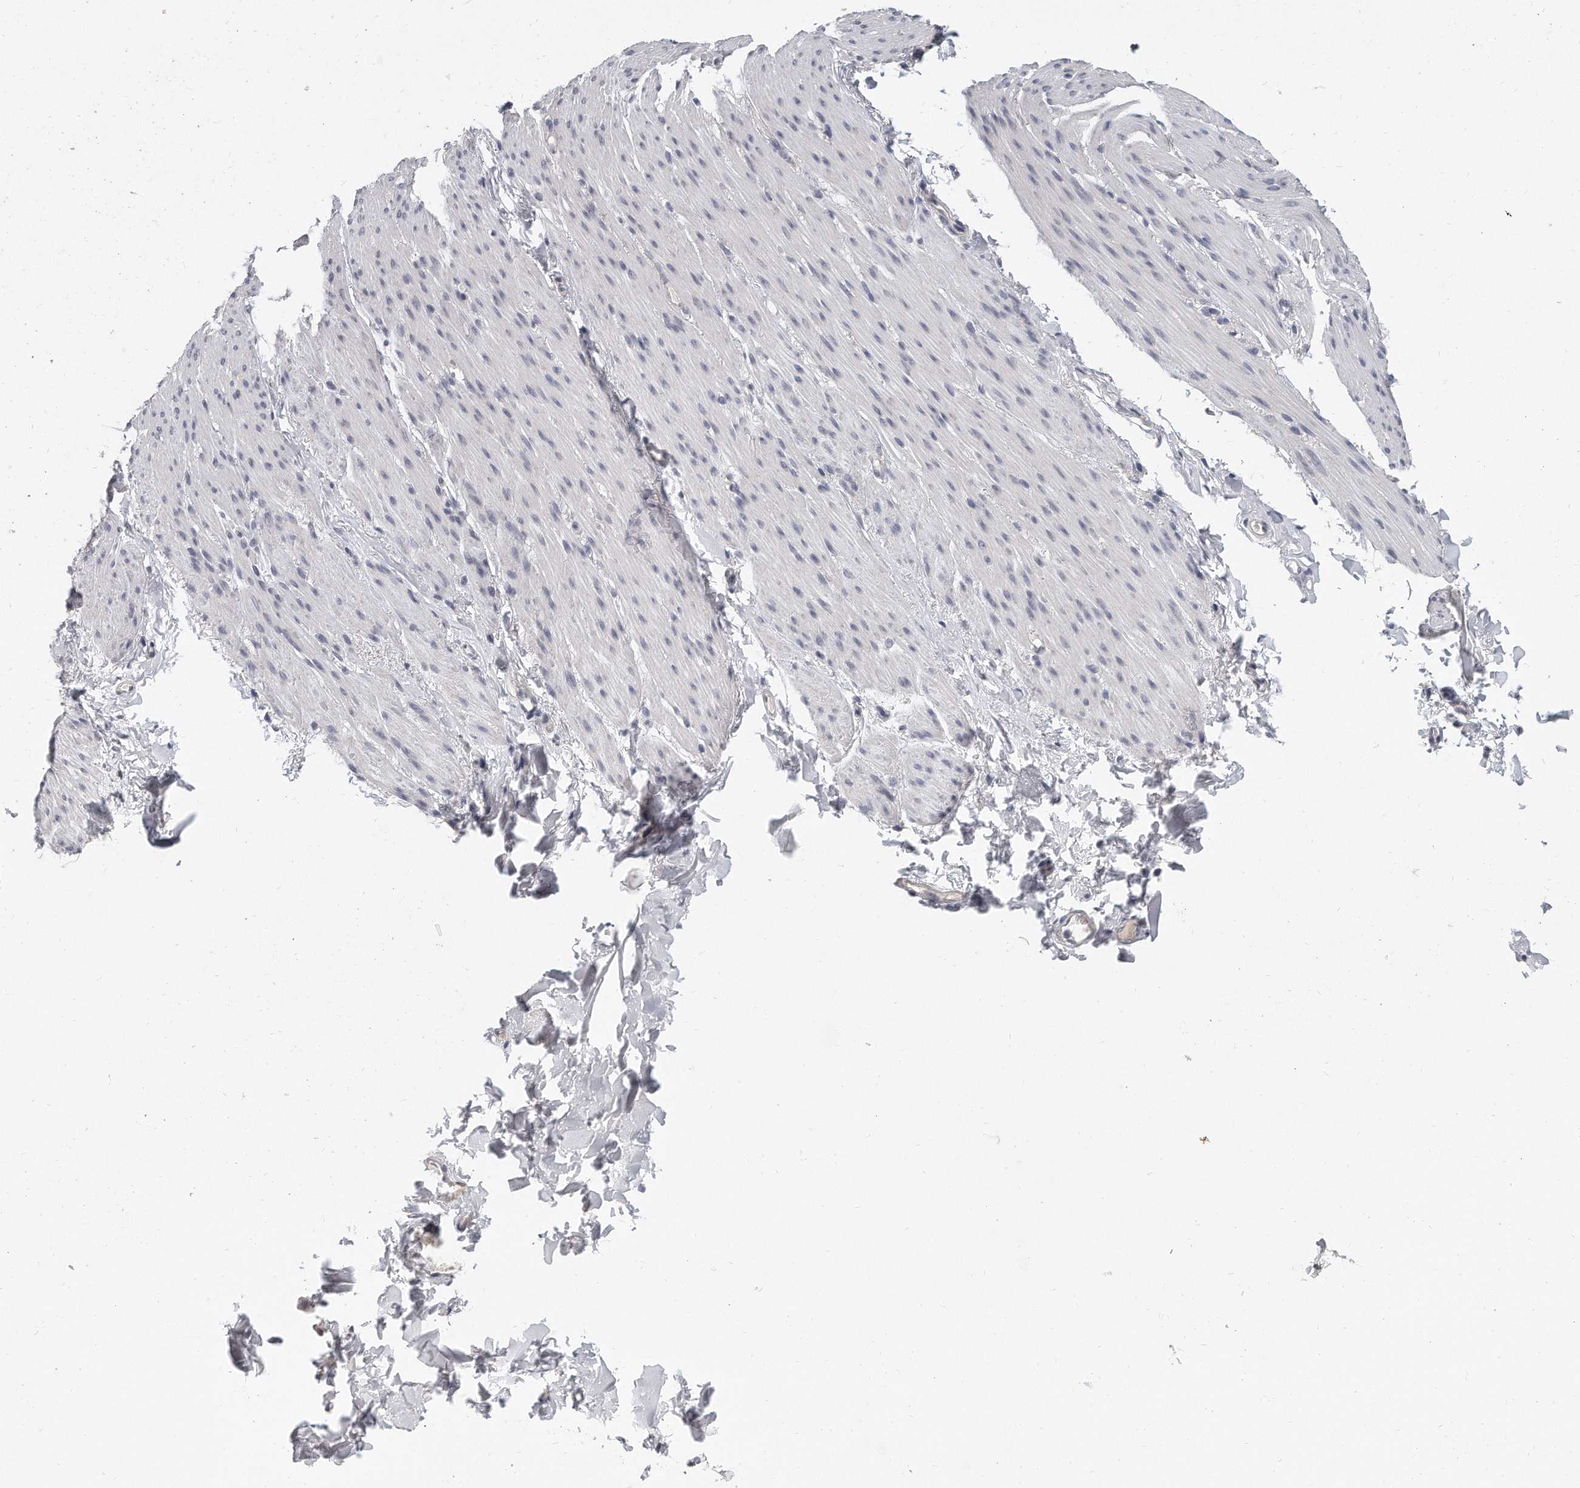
{"staining": {"intensity": "negative", "quantity": "none", "location": "none"}, "tissue": "smooth muscle", "cell_type": "Smooth muscle cells", "image_type": "normal", "snomed": [{"axis": "morphology", "description": "Normal tissue, NOS"}, {"axis": "topography", "description": "Colon"}, {"axis": "topography", "description": "Peripheral nerve tissue"}], "caption": "Human smooth muscle stained for a protein using immunohistochemistry (IHC) displays no staining in smooth muscle cells.", "gene": "PLEKHA6", "patient": {"sex": "female", "age": 61}}